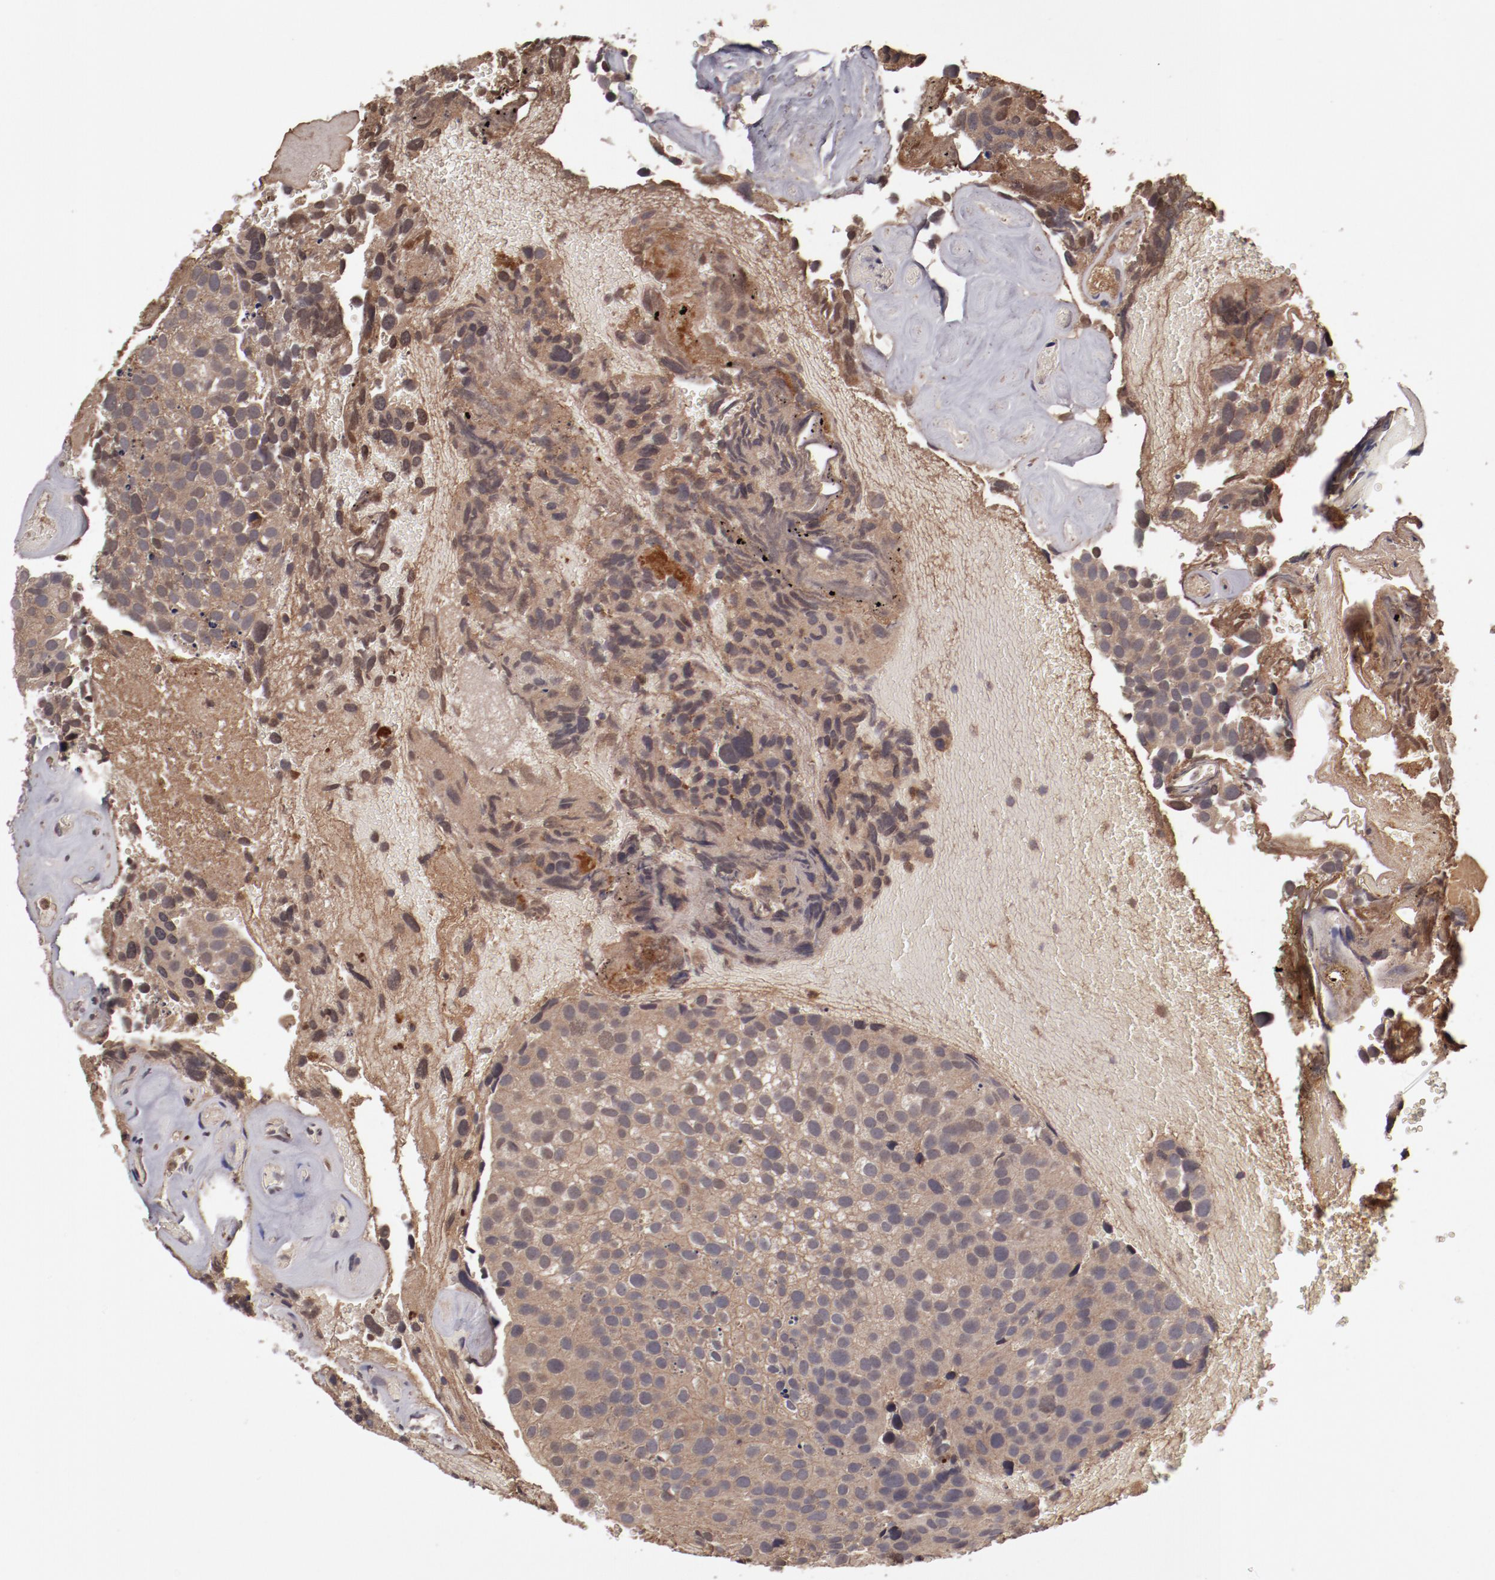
{"staining": {"intensity": "moderate", "quantity": ">75%", "location": "cytoplasmic/membranous"}, "tissue": "urothelial cancer", "cell_type": "Tumor cells", "image_type": "cancer", "snomed": [{"axis": "morphology", "description": "Urothelial carcinoma, High grade"}, {"axis": "topography", "description": "Urinary bladder"}], "caption": "High-grade urothelial carcinoma stained with a protein marker reveals moderate staining in tumor cells.", "gene": "CP", "patient": {"sex": "male", "age": 72}}